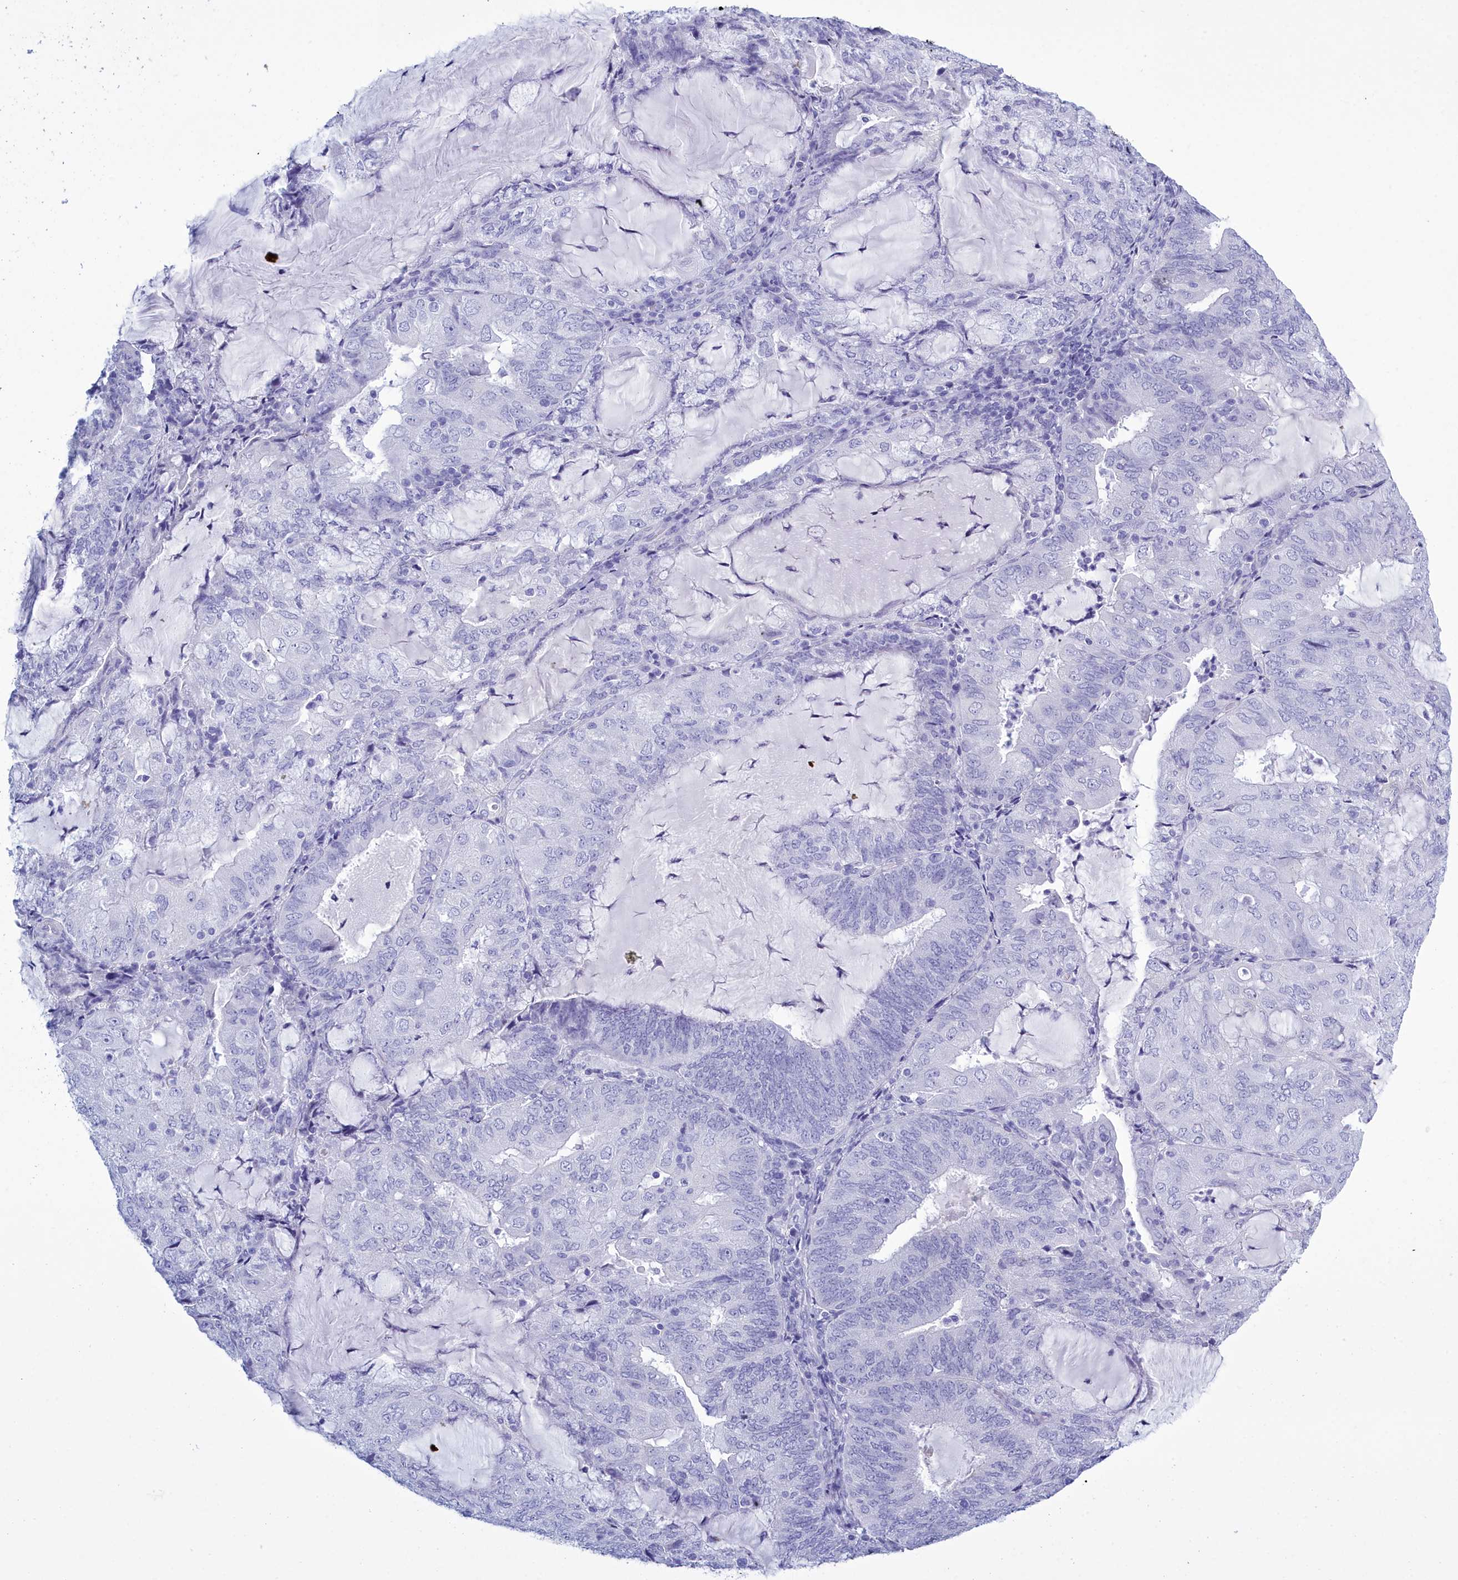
{"staining": {"intensity": "negative", "quantity": "none", "location": "none"}, "tissue": "endometrial cancer", "cell_type": "Tumor cells", "image_type": "cancer", "snomed": [{"axis": "morphology", "description": "Adenocarcinoma, NOS"}, {"axis": "topography", "description": "Endometrium"}], "caption": "Tumor cells show no significant positivity in endometrial adenocarcinoma. (DAB (3,3'-diaminobenzidine) immunohistochemistry (IHC), high magnification).", "gene": "TMEM97", "patient": {"sex": "female", "age": 81}}